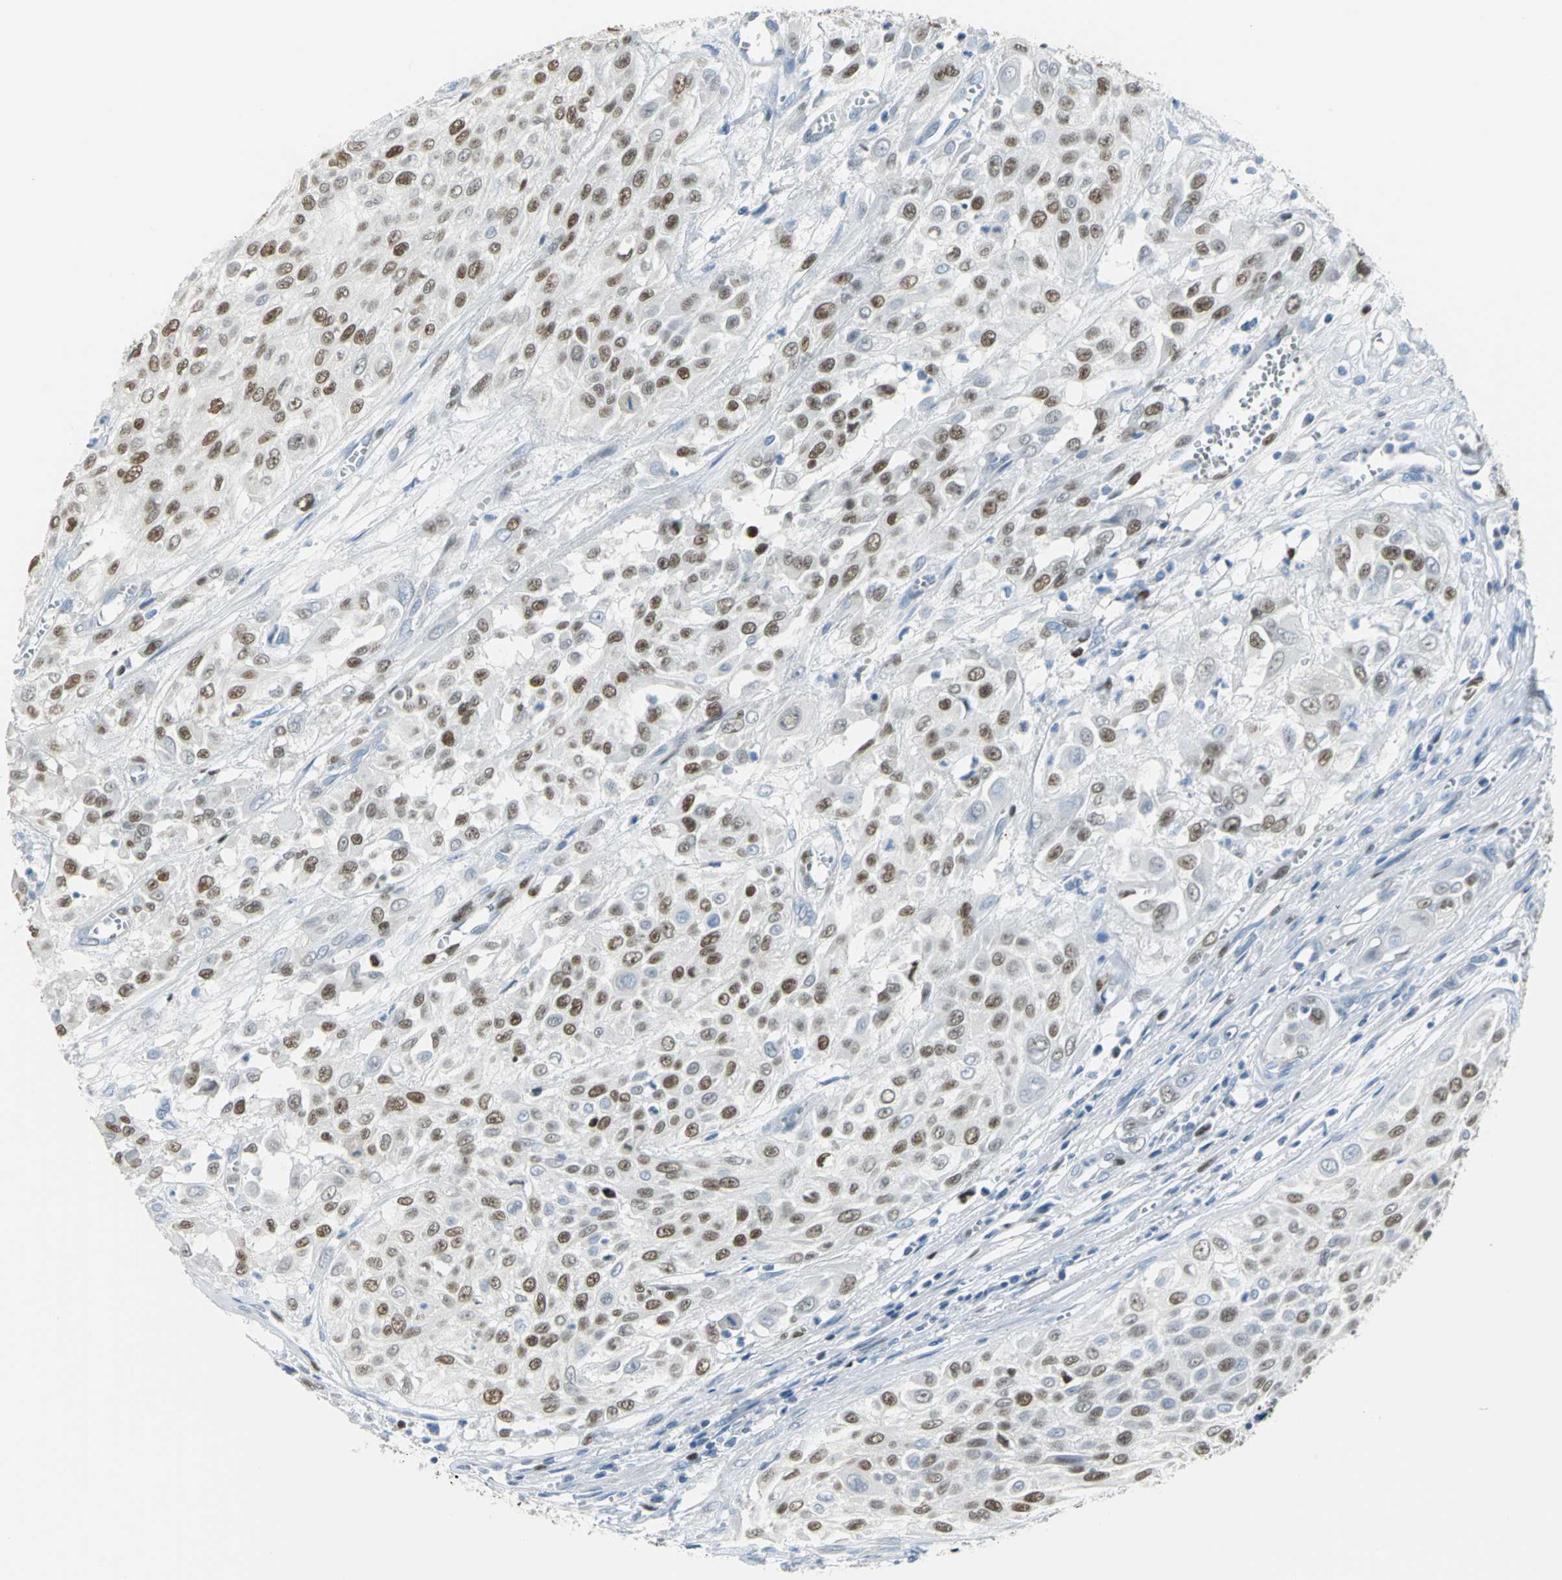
{"staining": {"intensity": "moderate", "quantity": "25%-75%", "location": "nuclear"}, "tissue": "urothelial cancer", "cell_type": "Tumor cells", "image_type": "cancer", "snomed": [{"axis": "morphology", "description": "Urothelial carcinoma, High grade"}, {"axis": "topography", "description": "Urinary bladder"}], "caption": "Immunohistochemical staining of human urothelial cancer shows medium levels of moderate nuclear protein staining in approximately 25%-75% of tumor cells.", "gene": "MCM3", "patient": {"sex": "male", "age": 57}}